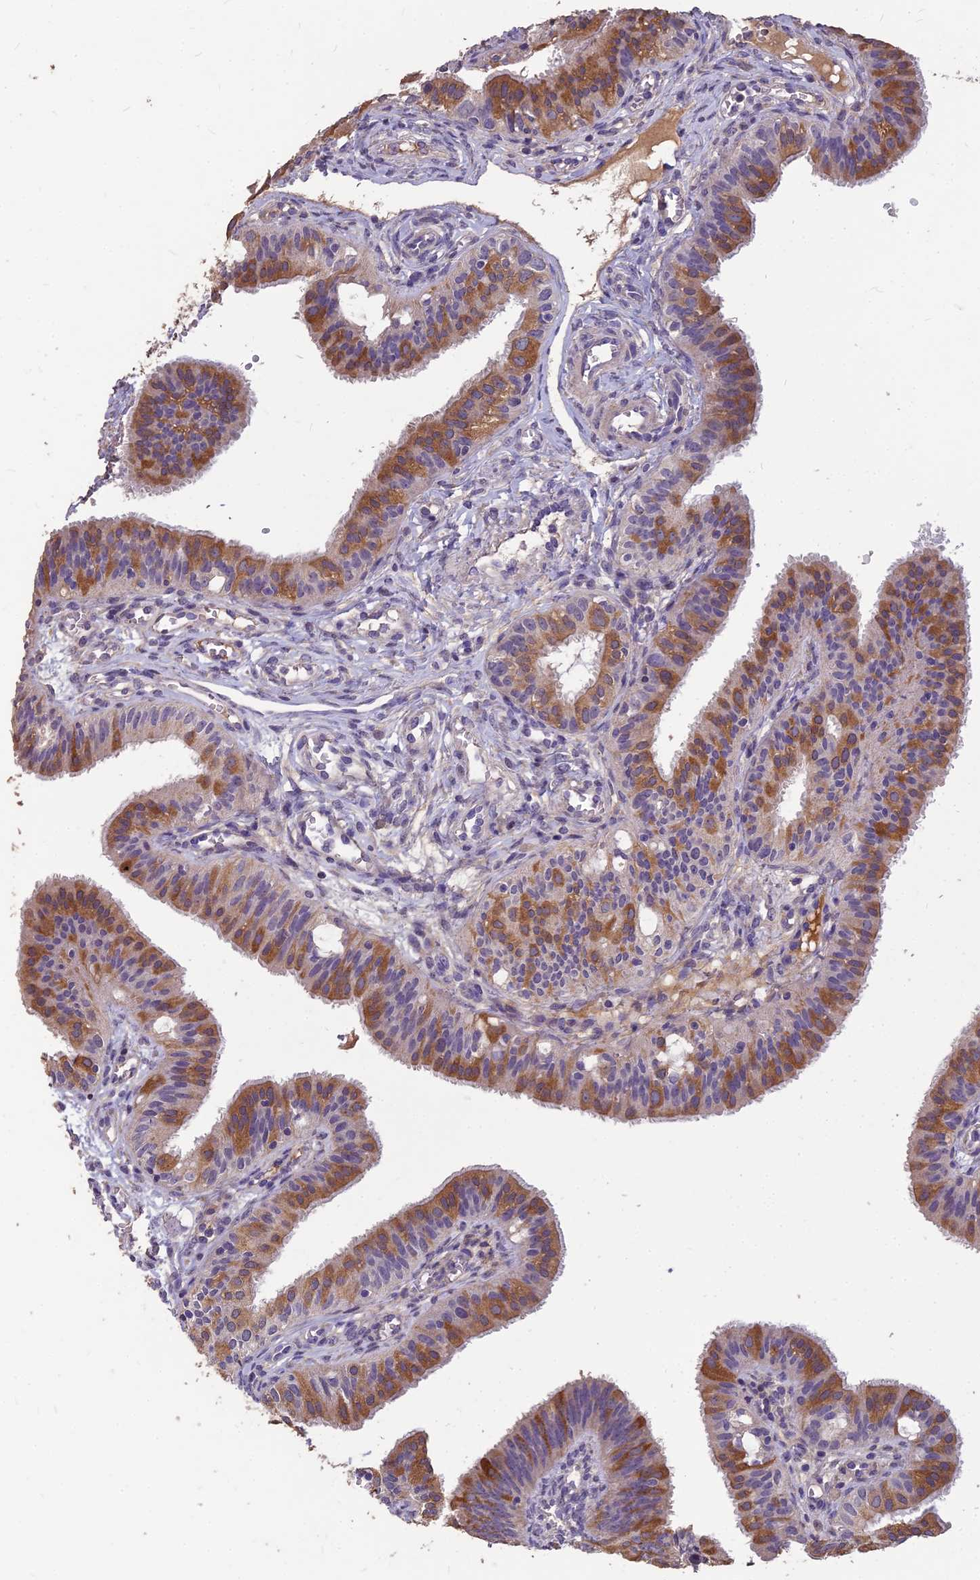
{"staining": {"intensity": "strong", "quantity": "25%-75%", "location": "cytoplasmic/membranous"}, "tissue": "fallopian tube", "cell_type": "Glandular cells", "image_type": "normal", "snomed": [{"axis": "morphology", "description": "Normal tissue, NOS"}, {"axis": "topography", "description": "Fallopian tube"}, {"axis": "topography", "description": "Ovary"}], "caption": "Immunohistochemistry of normal human fallopian tube shows high levels of strong cytoplasmic/membranous staining in approximately 25%-75% of glandular cells. (Brightfield microscopy of DAB IHC at high magnification).", "gene": "CEACAM16", "patient": {"sex": "female", "age": 42}}